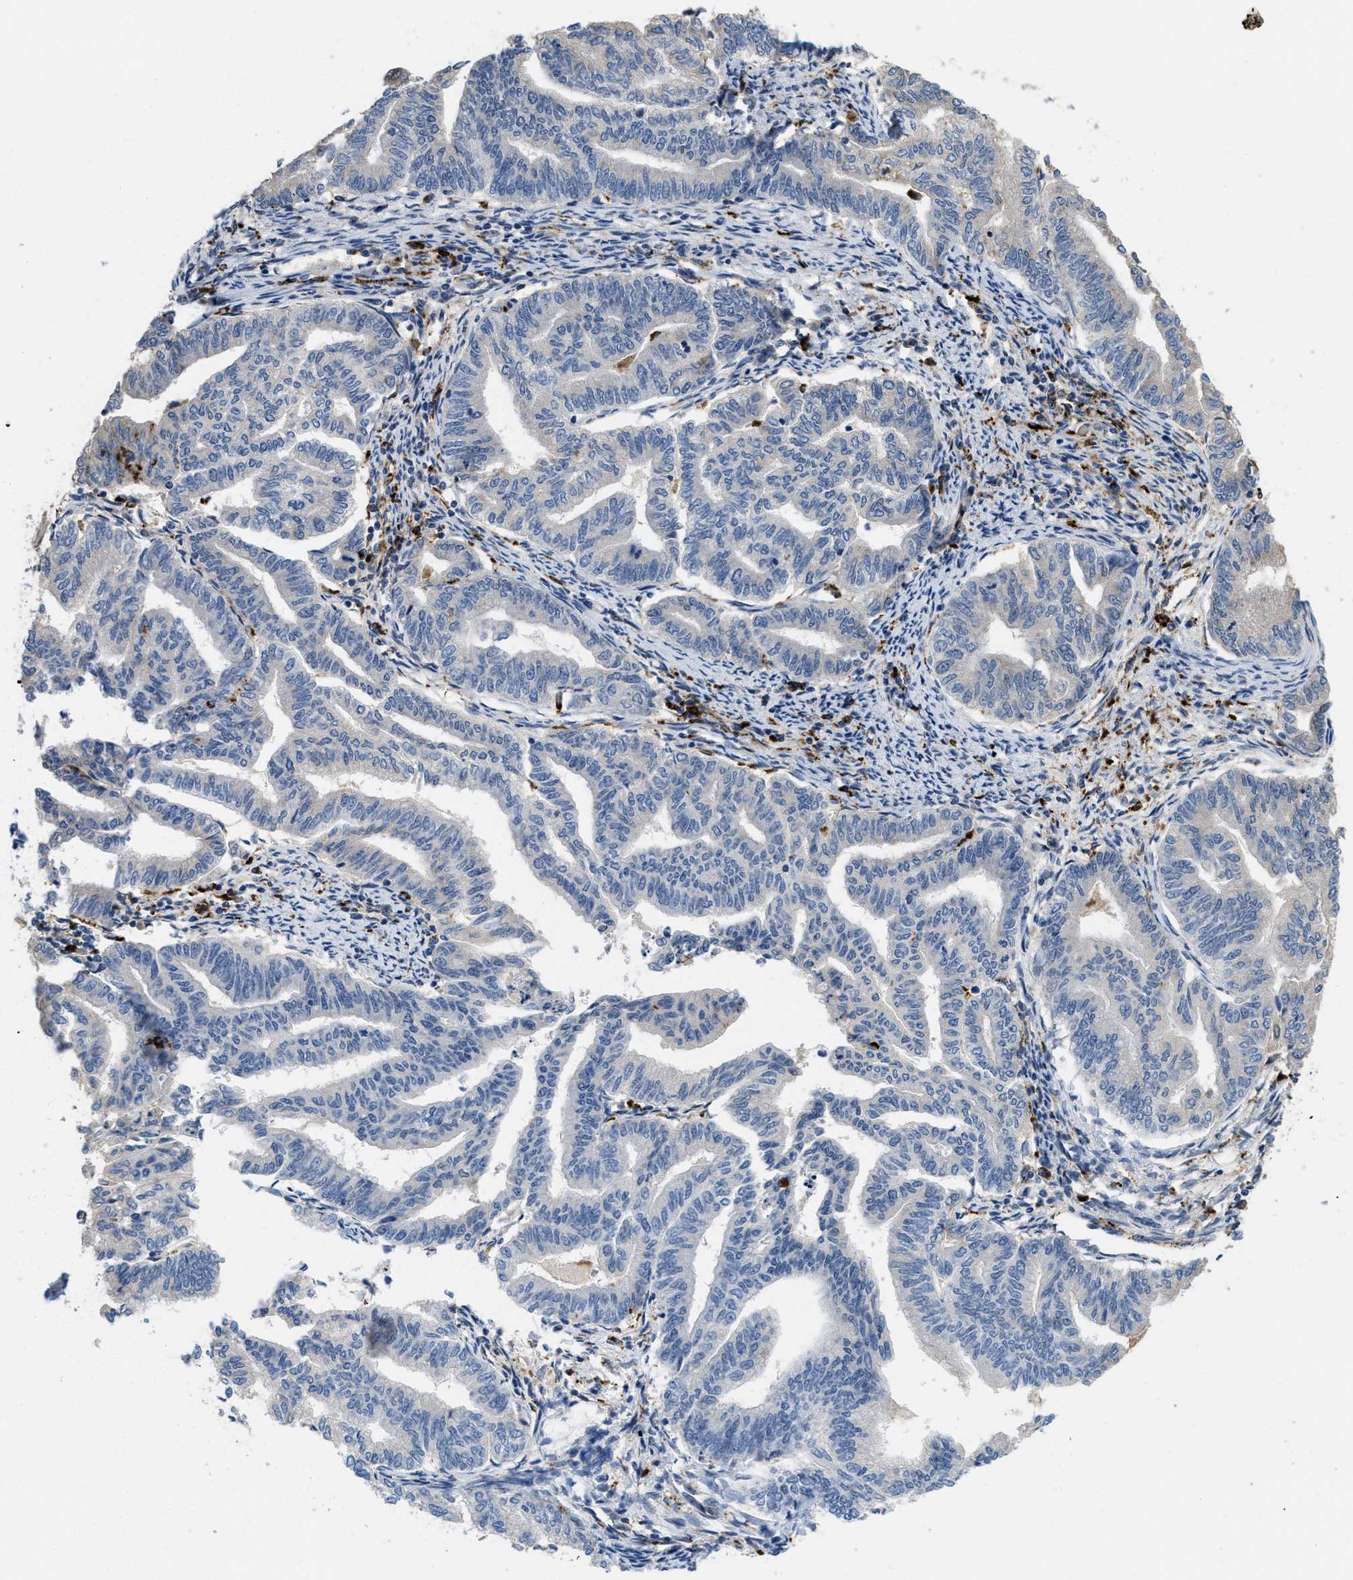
{"staining": {"intensity": "negative", "quantity": "none", "location": "none"}, "tissue": "endometrial cancer", "cell_type": "Tumor cells", "image_type": "cancer", "snomed": [{"axis": "morphology", "description": "Adenocarcinoma, NOS"}, {"axis": "topography", "description": "Endometrium"}], "caption": "Immunohistochemistry (IHC) histopathology image of neoplastic tissue: endometrial cancer stained with DAB (3,3'-diaminobenzidine) displays no significant protein positivity in tumor cells. (Brightfield microscopy of DAB immunohistochemistry at high magnification).", "gene": "BMPR2", "patient": {"sex": "female", "age": 79}}